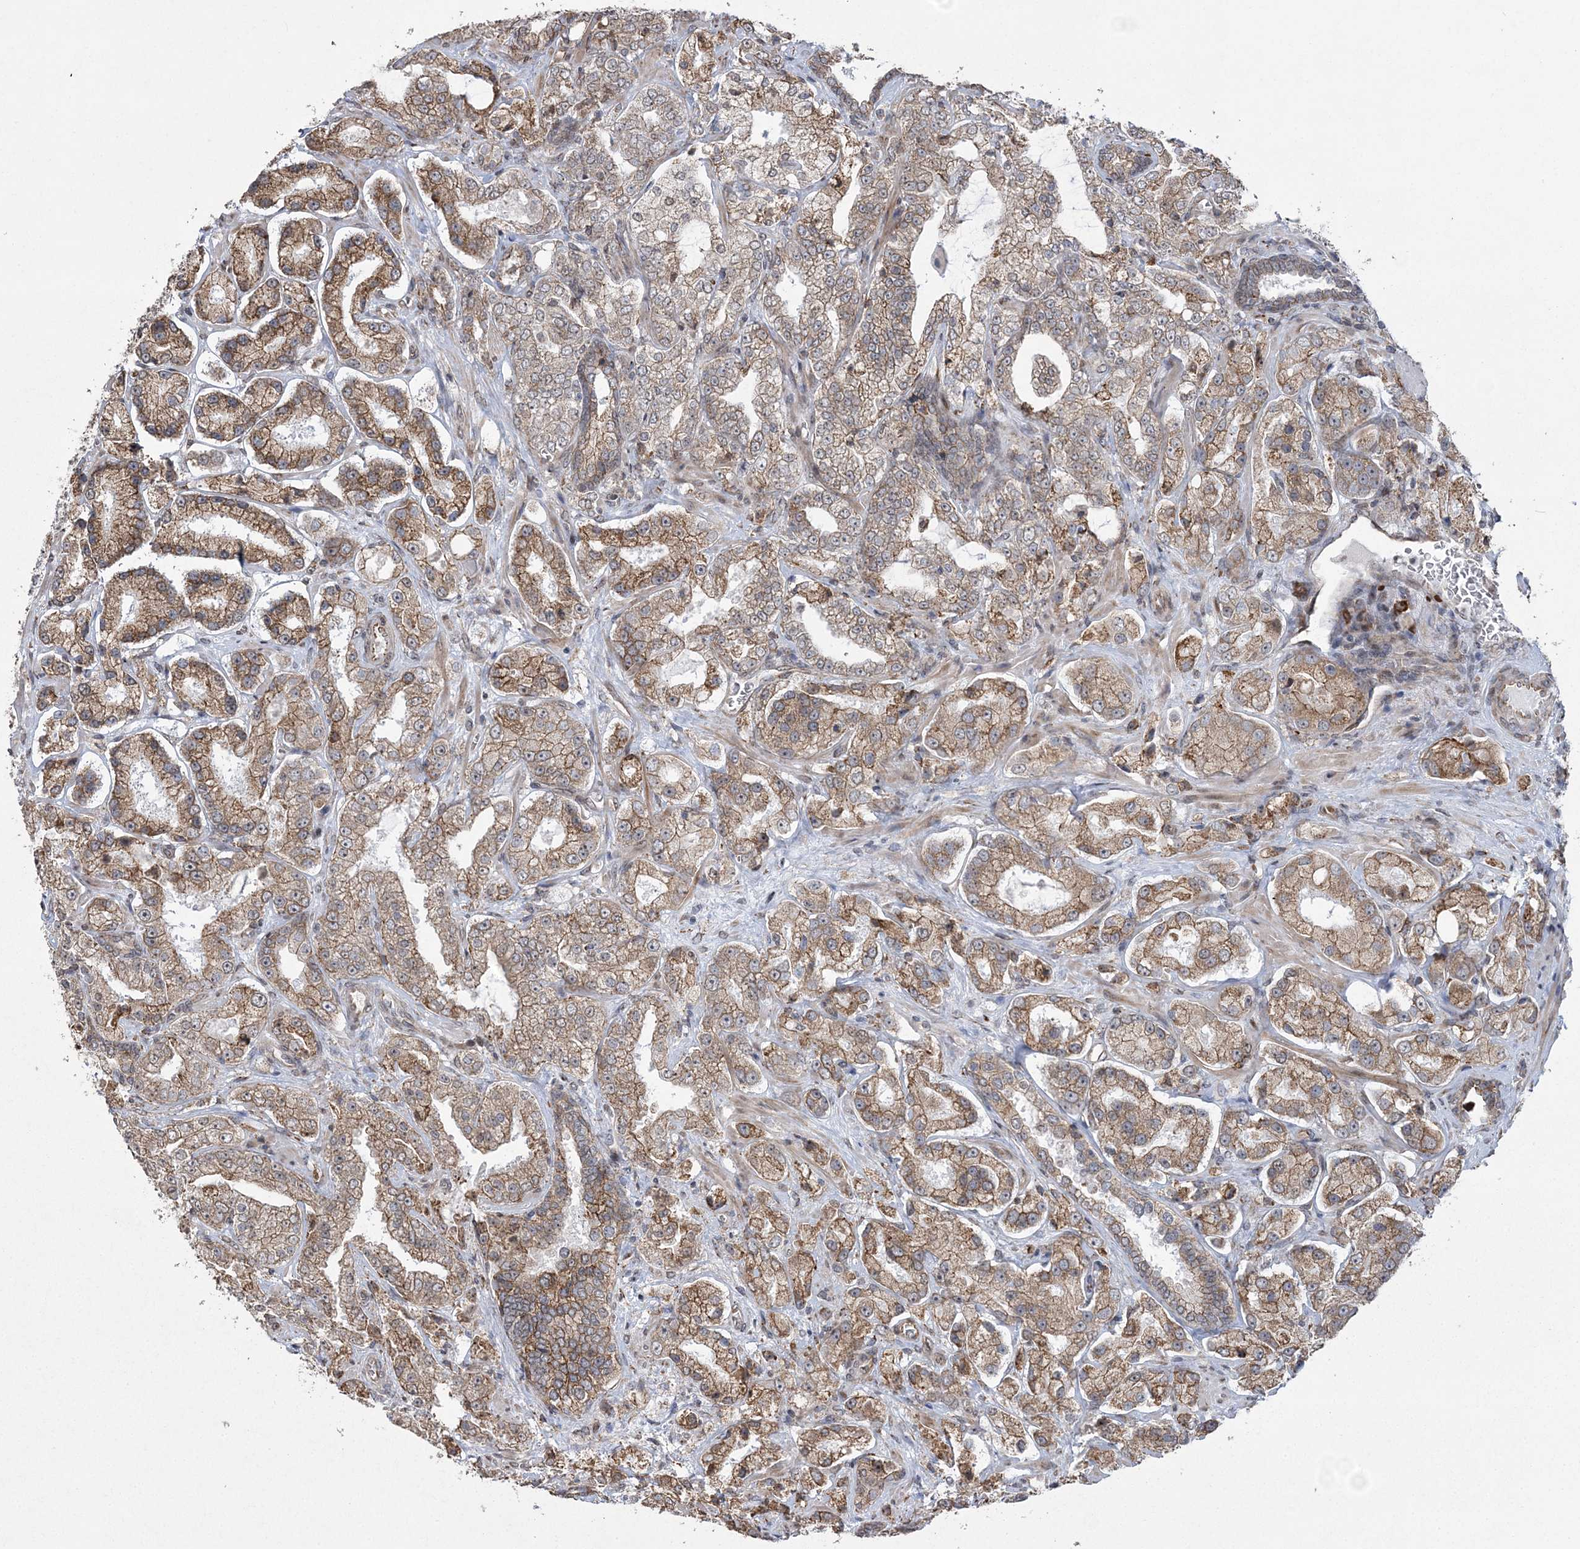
{"staining": {"intensity": "moderate", "quantity": "25%-75%", "location": "cytoplasmic/membranous"}, "tissue": "prostate cancer", "cell_type": "Tumor cells", "image_type": "cancer", "snomed": [{"axis": "morphology", "description": "Adenocarcinoma, High grade"}, {"axis": "topography", "description": "Prostate"}], "caption": "The immunohistochemical stain labels moderate cytoplasmic/membranous staining in tumor cells of prostate cancer tissue.", "gene": "EFCAB12", "patient": {"sex": "male", "age": 64}}